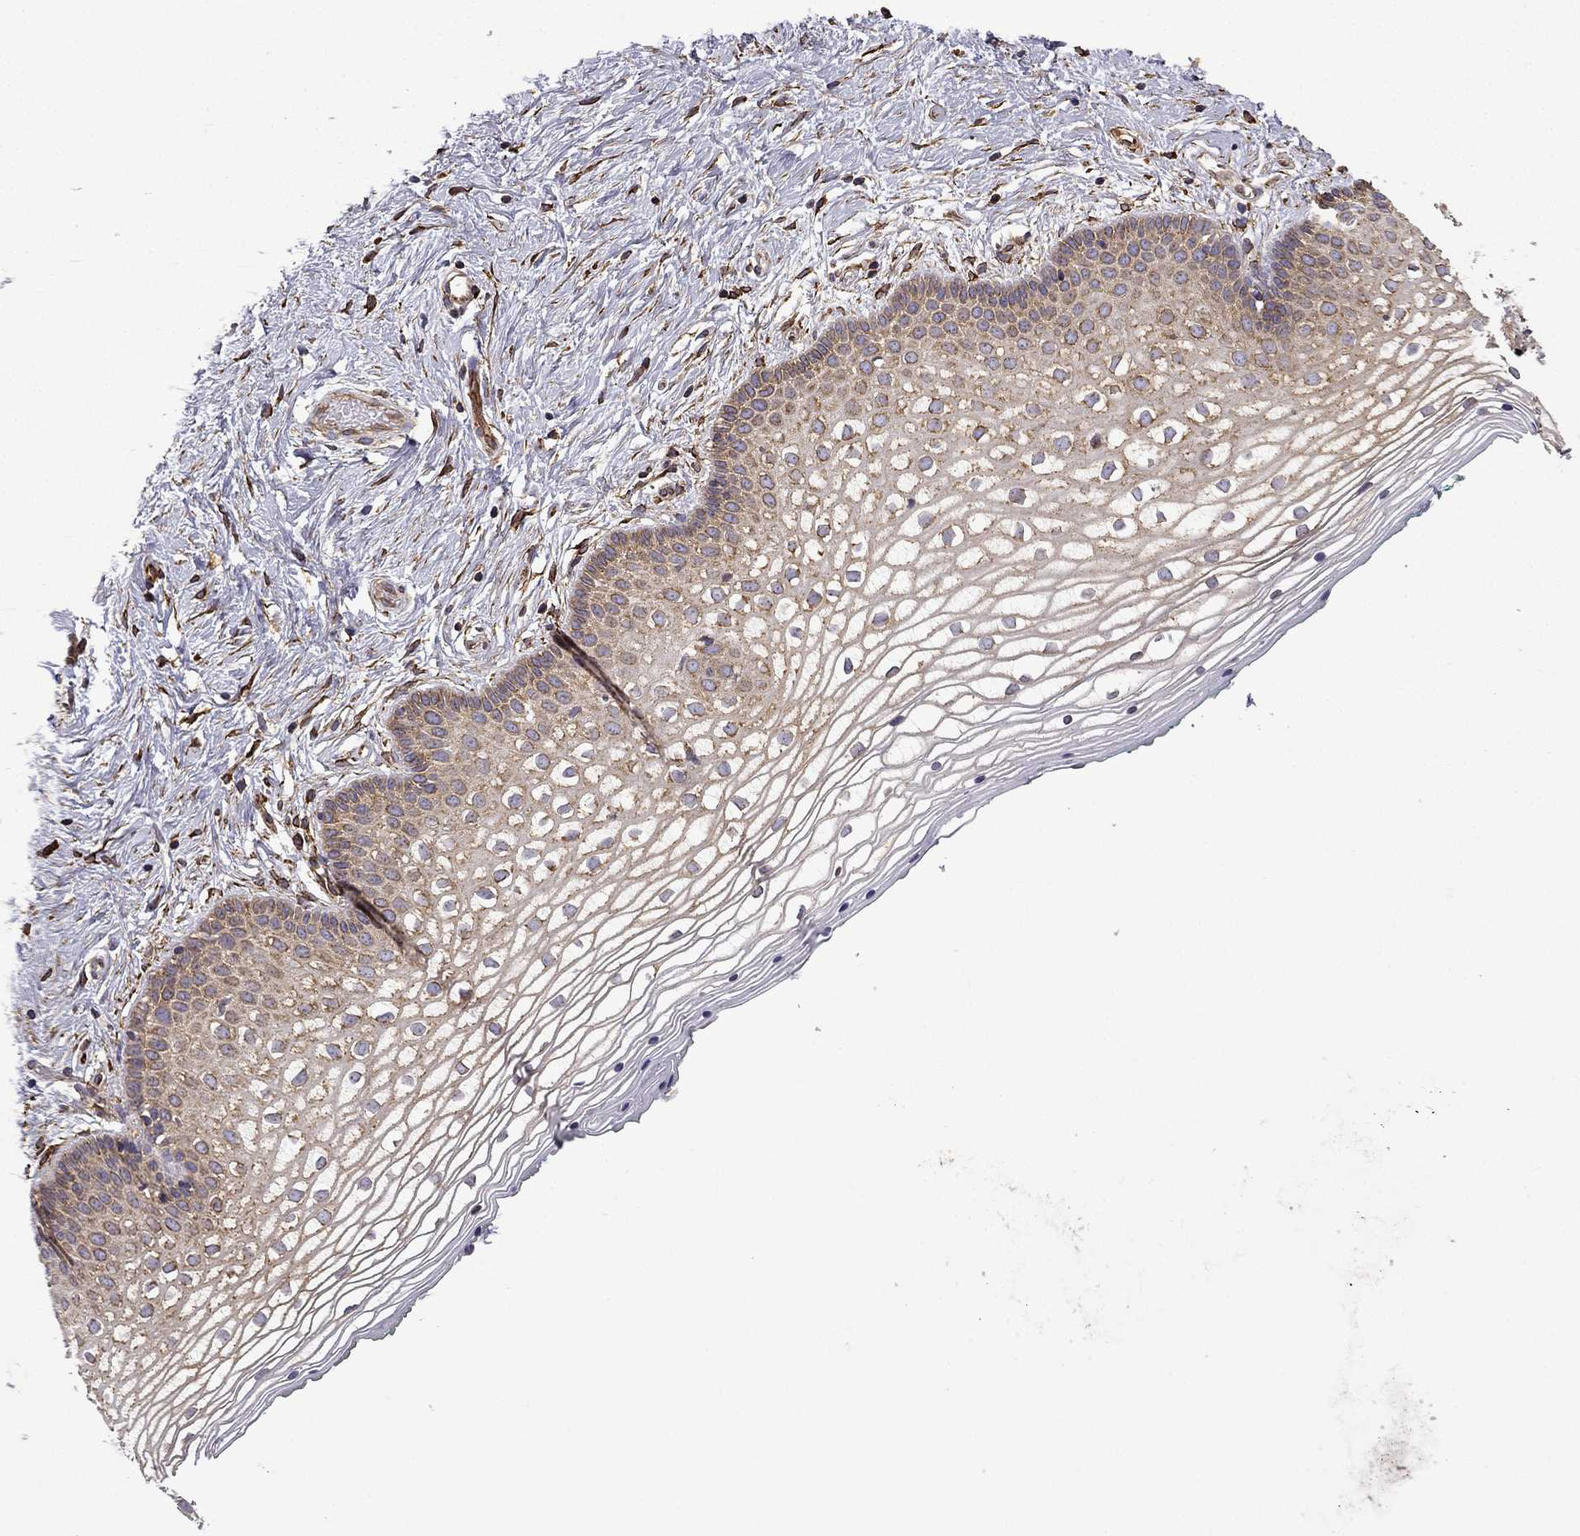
{"staining": {"intensity": "moderate", "quantity": ">75%", "location": "cytoplasmic/membranous"}, "tissue": "vagina", "cell_type": "Squamous epithelial cells", "image_type": "normal", "snomed": [{"axis": "morphology", "description": "Normal tissue, NOS"}, {"axis": "topography", "description": "Vagina"}], "caption": "Normal vagina exhibits moderate cytoplasmic/membranous positivity in approximately >75% of squamous epithelial cells.", "gene": "MAP4", "patient": {"sex": "female", "age": 36}}